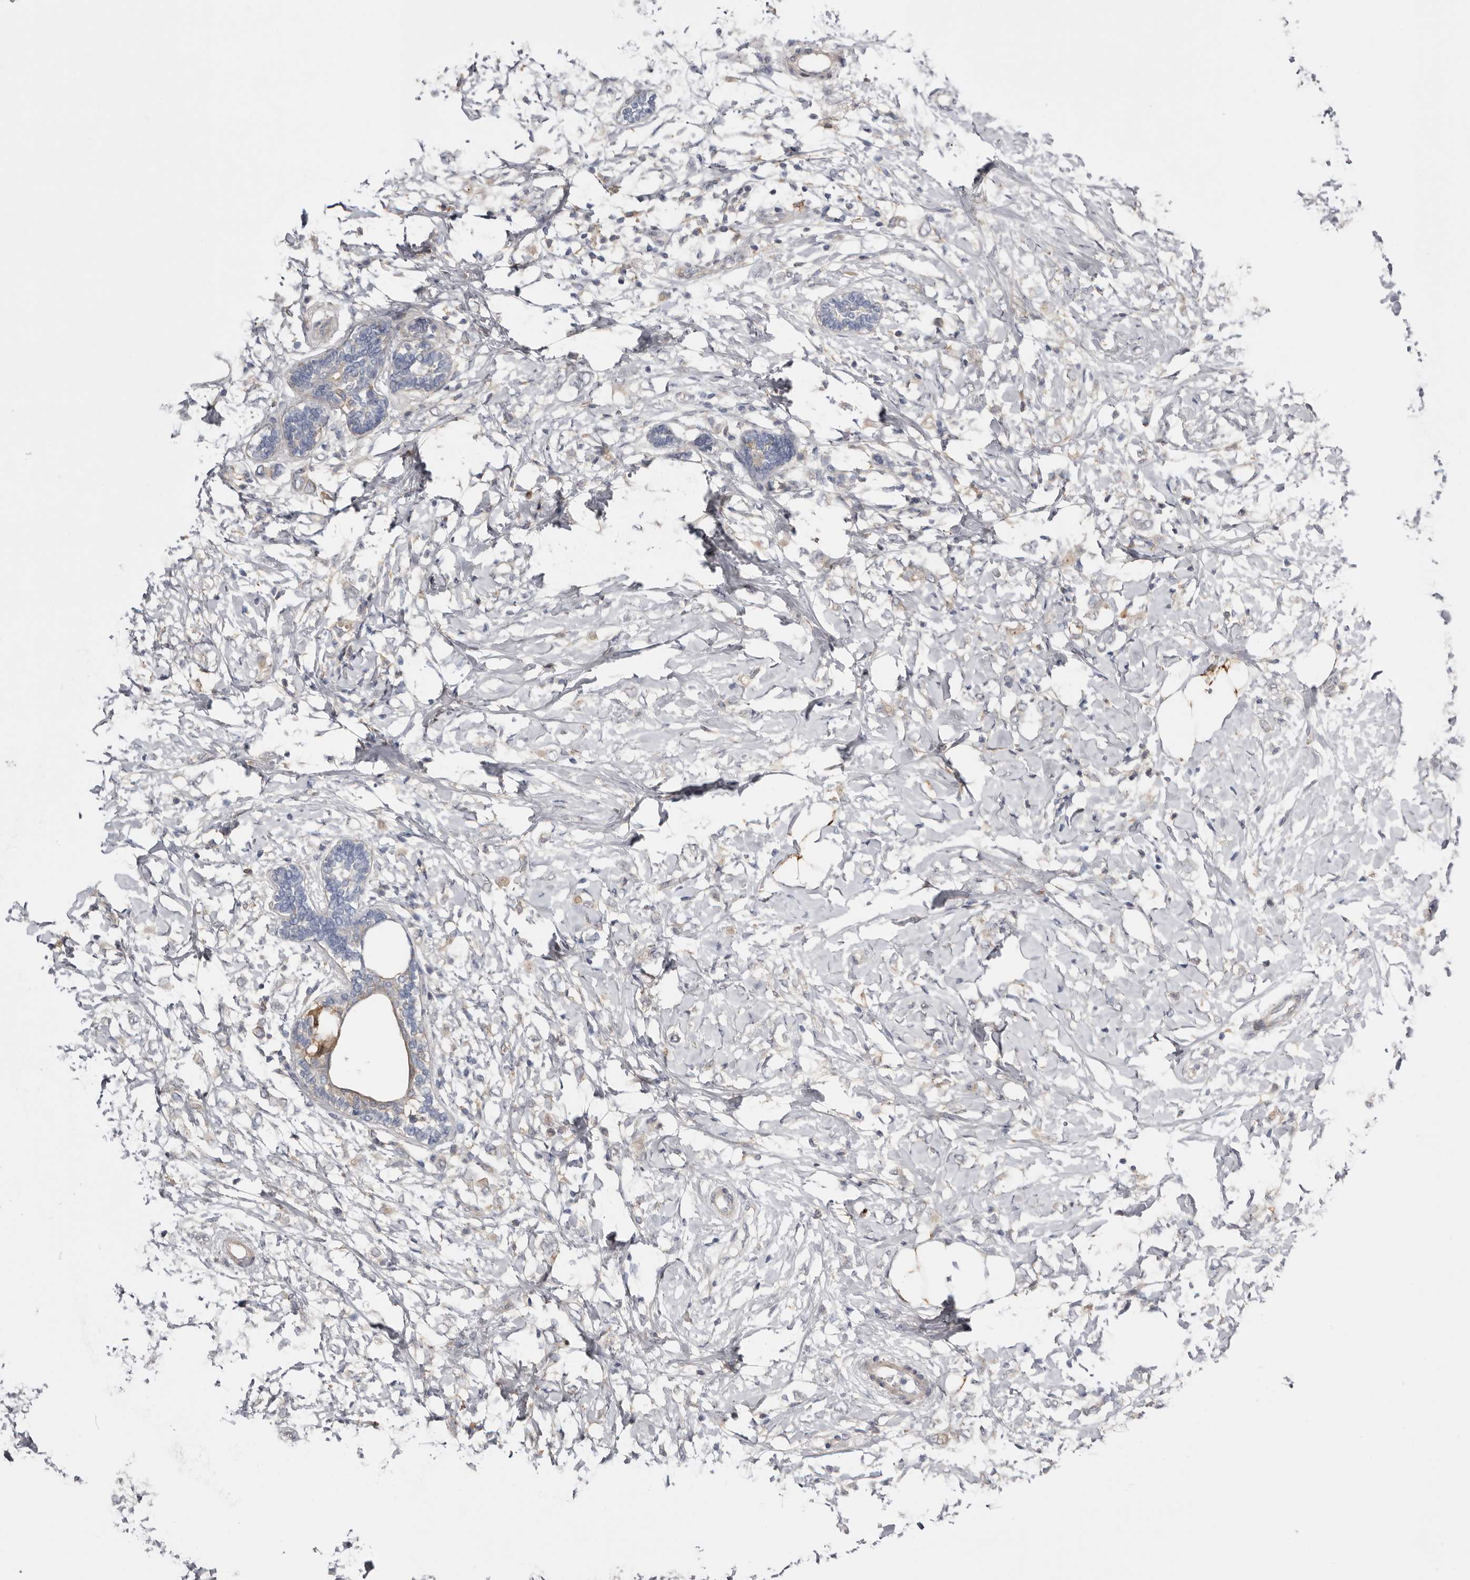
{"staining": {"intensity": "weak", "quantity": "<25%", "location": "cytoplasmic/membranous"}, "tissue": "breast cancer", "cell_type": "Tumor cells", "image_type": "cancer", "snomed": [{"axis": "morphology", "description": "Normal tissue, NOS"}, {"axis": "morphology", "description": "Lobular carcinoma"}, {"axis": "topography", "description": "Breast"}], "caption": "This is a photomicrograph of immunohistochemistry (IHC) staining of breast lobular carcinoma, which shows no staining in tumor cells. The staining was performed using DAB (3,3'-diaminobenzidine) to visualize the protein expression in brown, while the nuclei were stained in blue with hematoxylin (Magnification: 20x).", "gene": "MSRB2", "patient": {"sex": "female", "age": 47}}